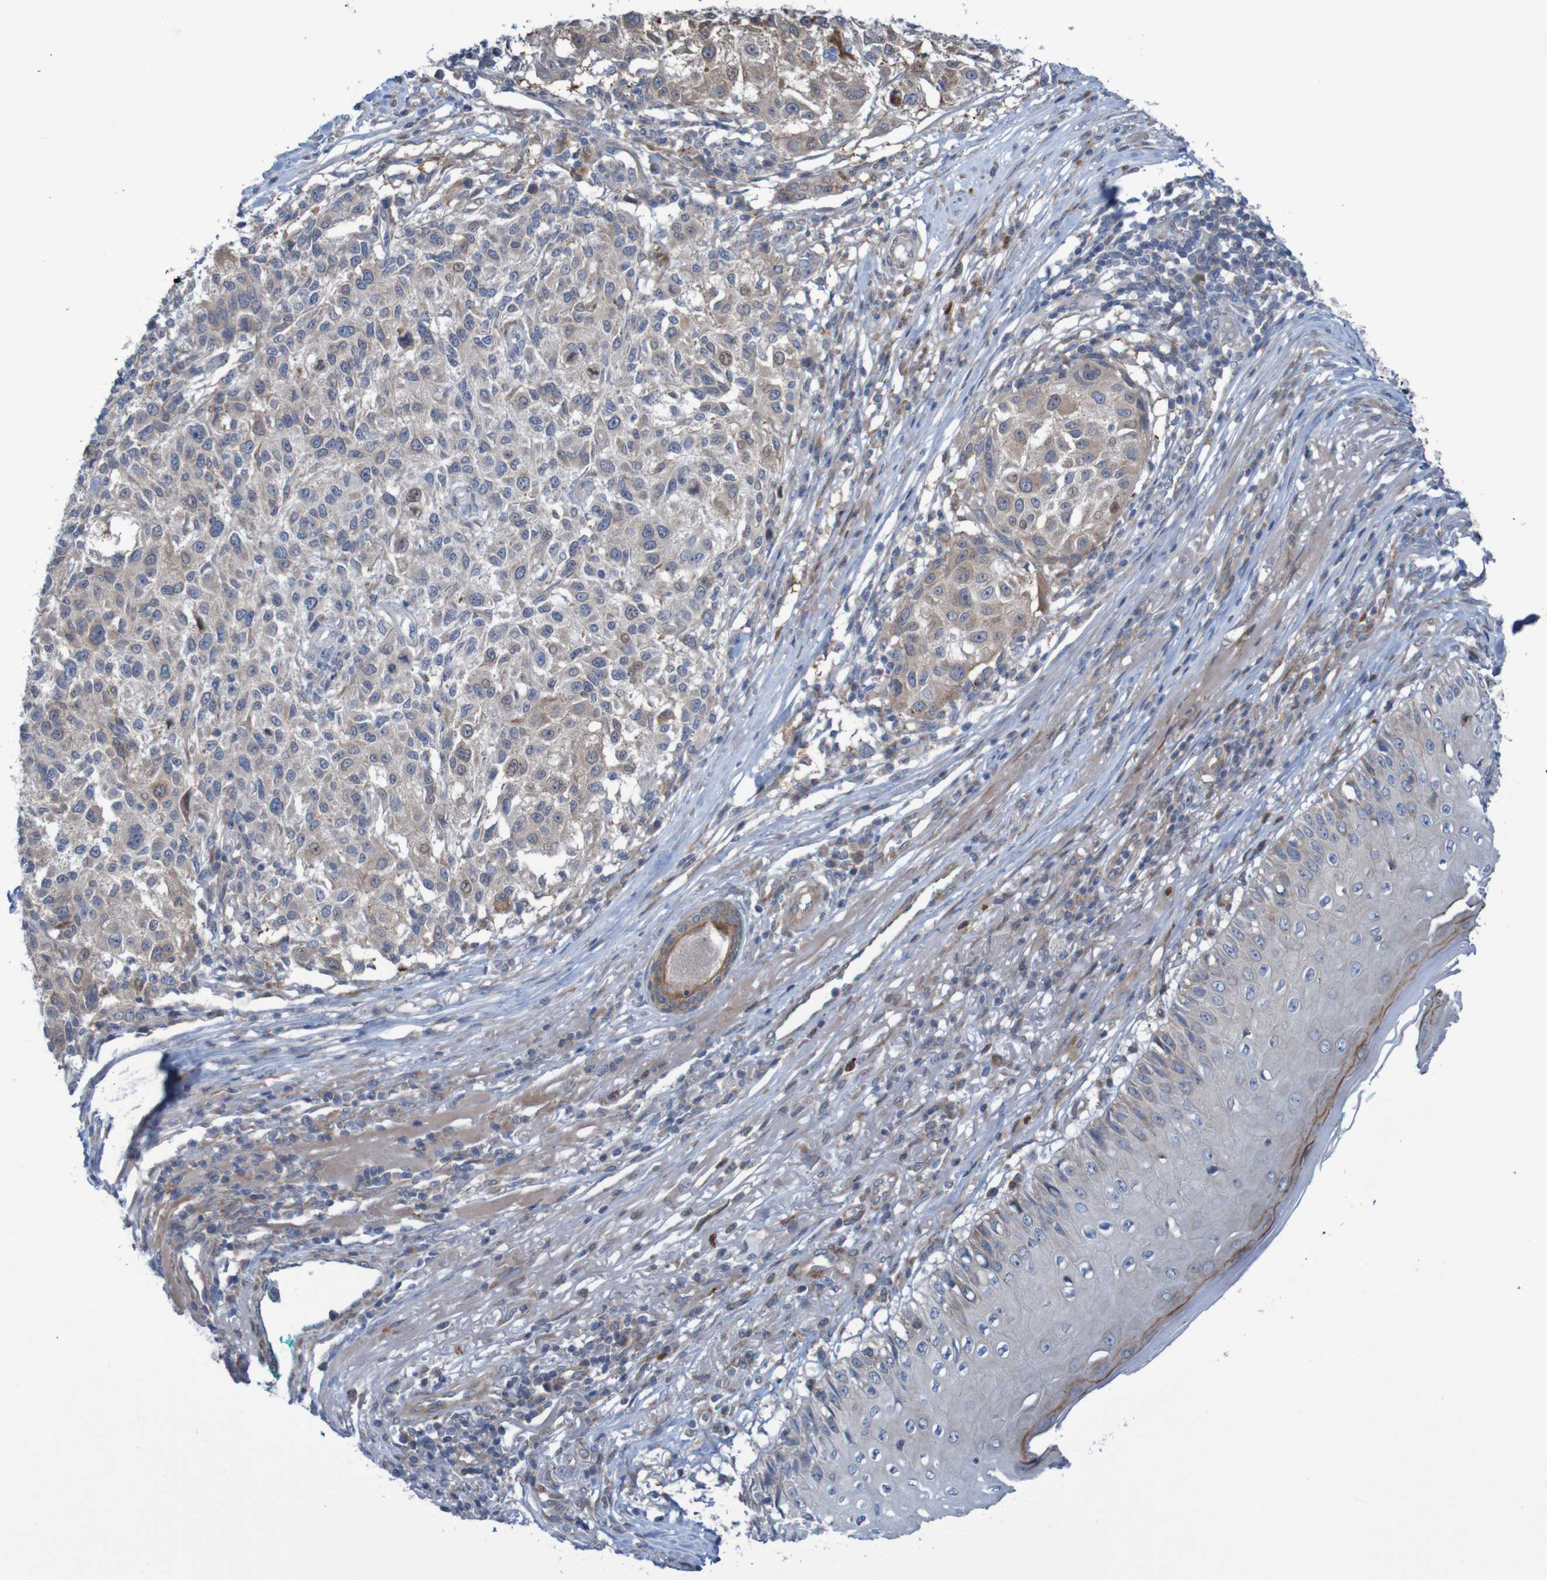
{"staining": {"intensity": "moderate", "quantity": "25%-75%", "location": "cytoplasmic/membranous"}, "tissue": "melanoma", "cell_type": "Tumor cells", "image_type": "cancer", "snomed": [{"axis": "morphology", "description": "Necrosis, NOS"}, {"axis": "morphology", "description": "Malignant melanoma, NOS"}, {"axis": "topography", "description": "Skin"}], "caption": "Human malignant melanoma stained for a protein (brown) reveals moderate cytoplasmic/membranous positive staining in about 25%-75% of tumor cells.", "gene": "ANGPT4", "patient": {"sex": "female", "age": 87}}